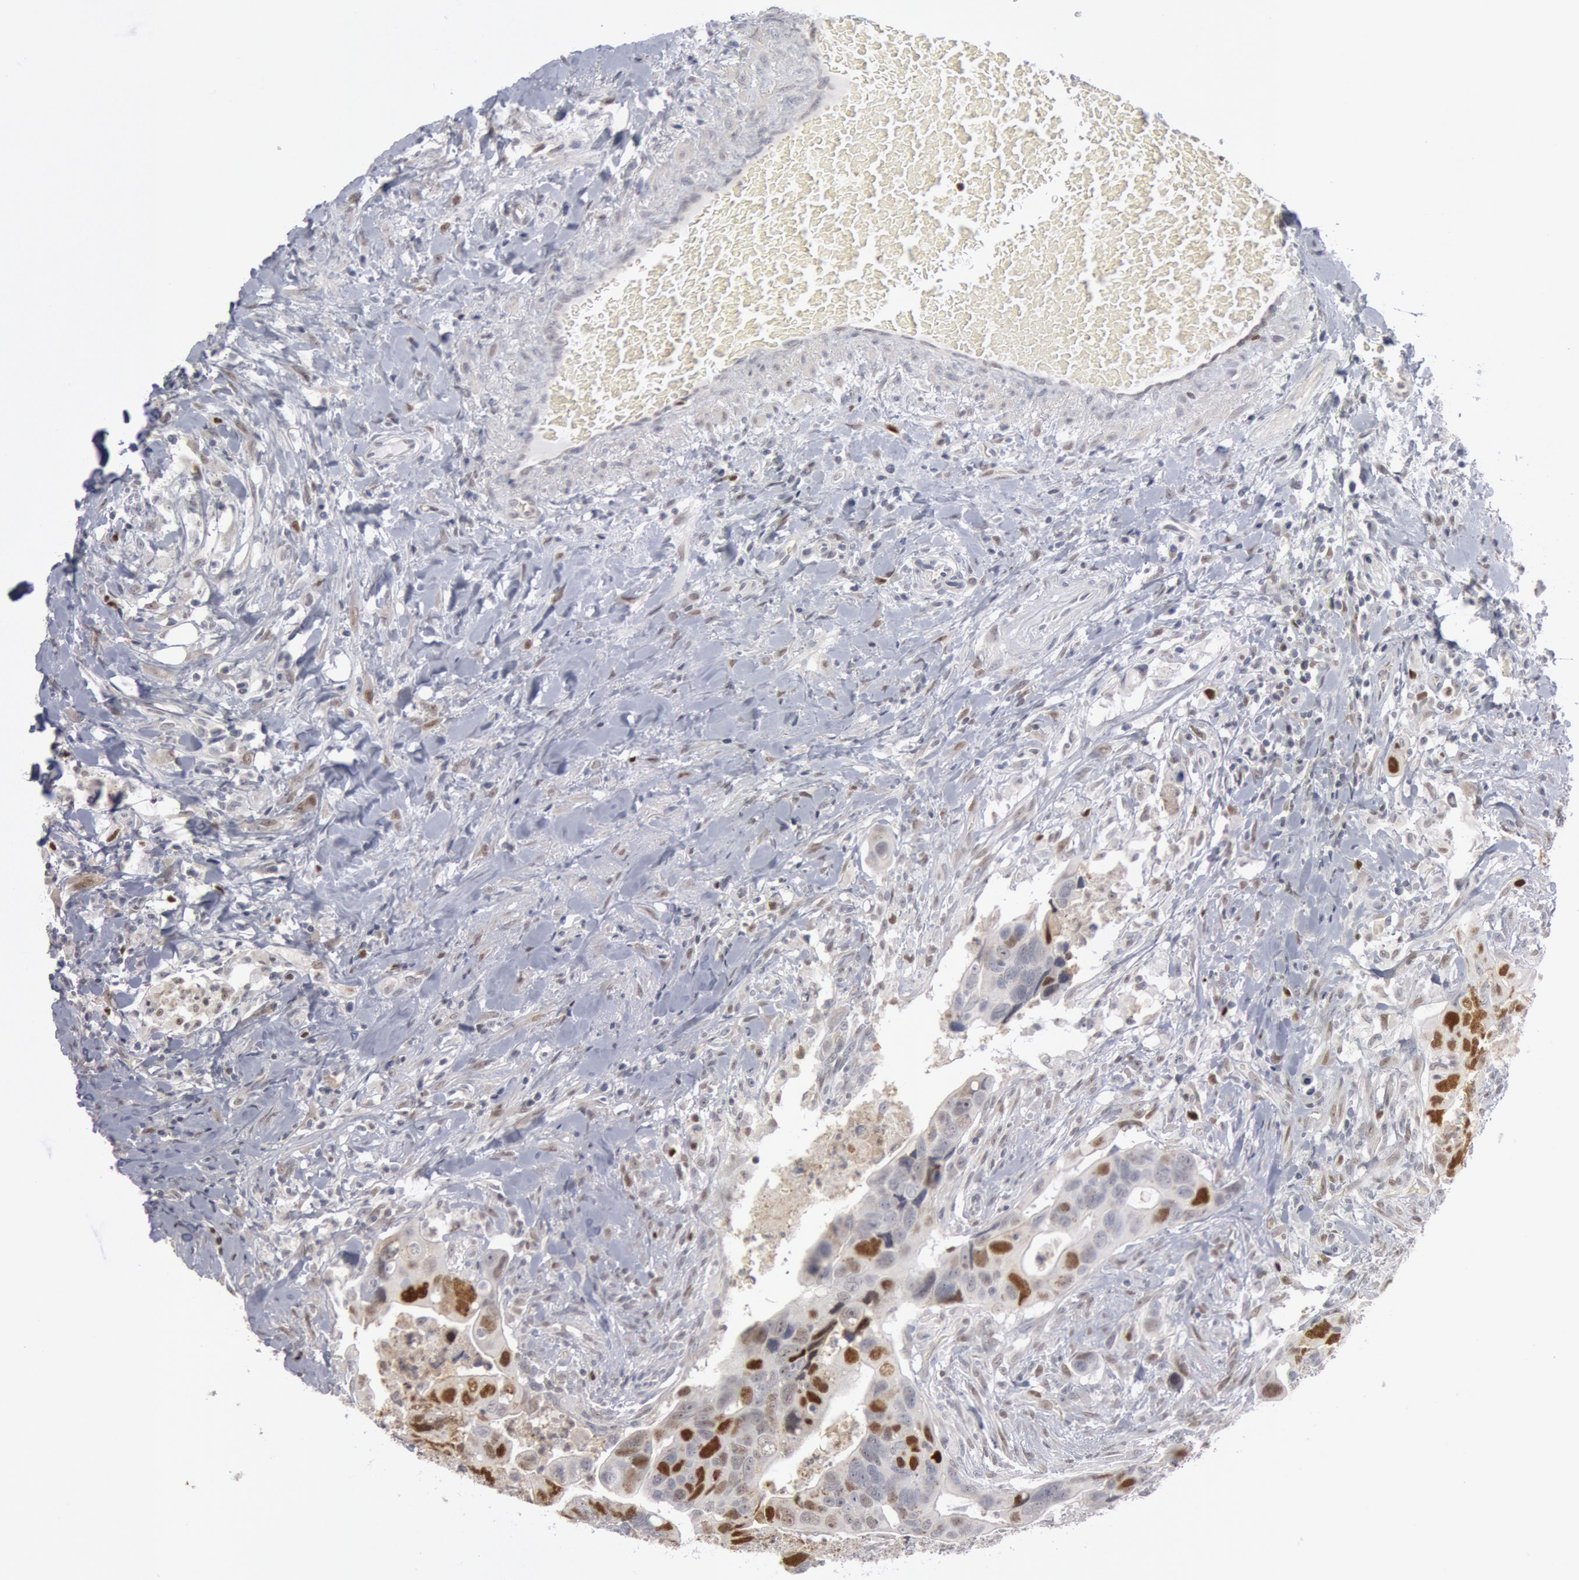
{"staining": {"intensity": "moderate", "quantity": "25%-75%", "location": "nuclear"}, "tissue": "colorectal cancer", "cell_type": "Tumor cells", "image_type": "cancer", "snomed": [{"axis": "morphology", "description": "Adenocarcinoma, NOS"}, {"axis": "topography", "description": "Rectum"}], "caption": "A brown stain shows moderate nuclear expression of a protein in human colorectal cancer tumor cells. (brown staining indicates protein expression, while blue staining denotes nuclei).", "gene": "WDHD1", "patient": {"sex": "male", "age": 53}}